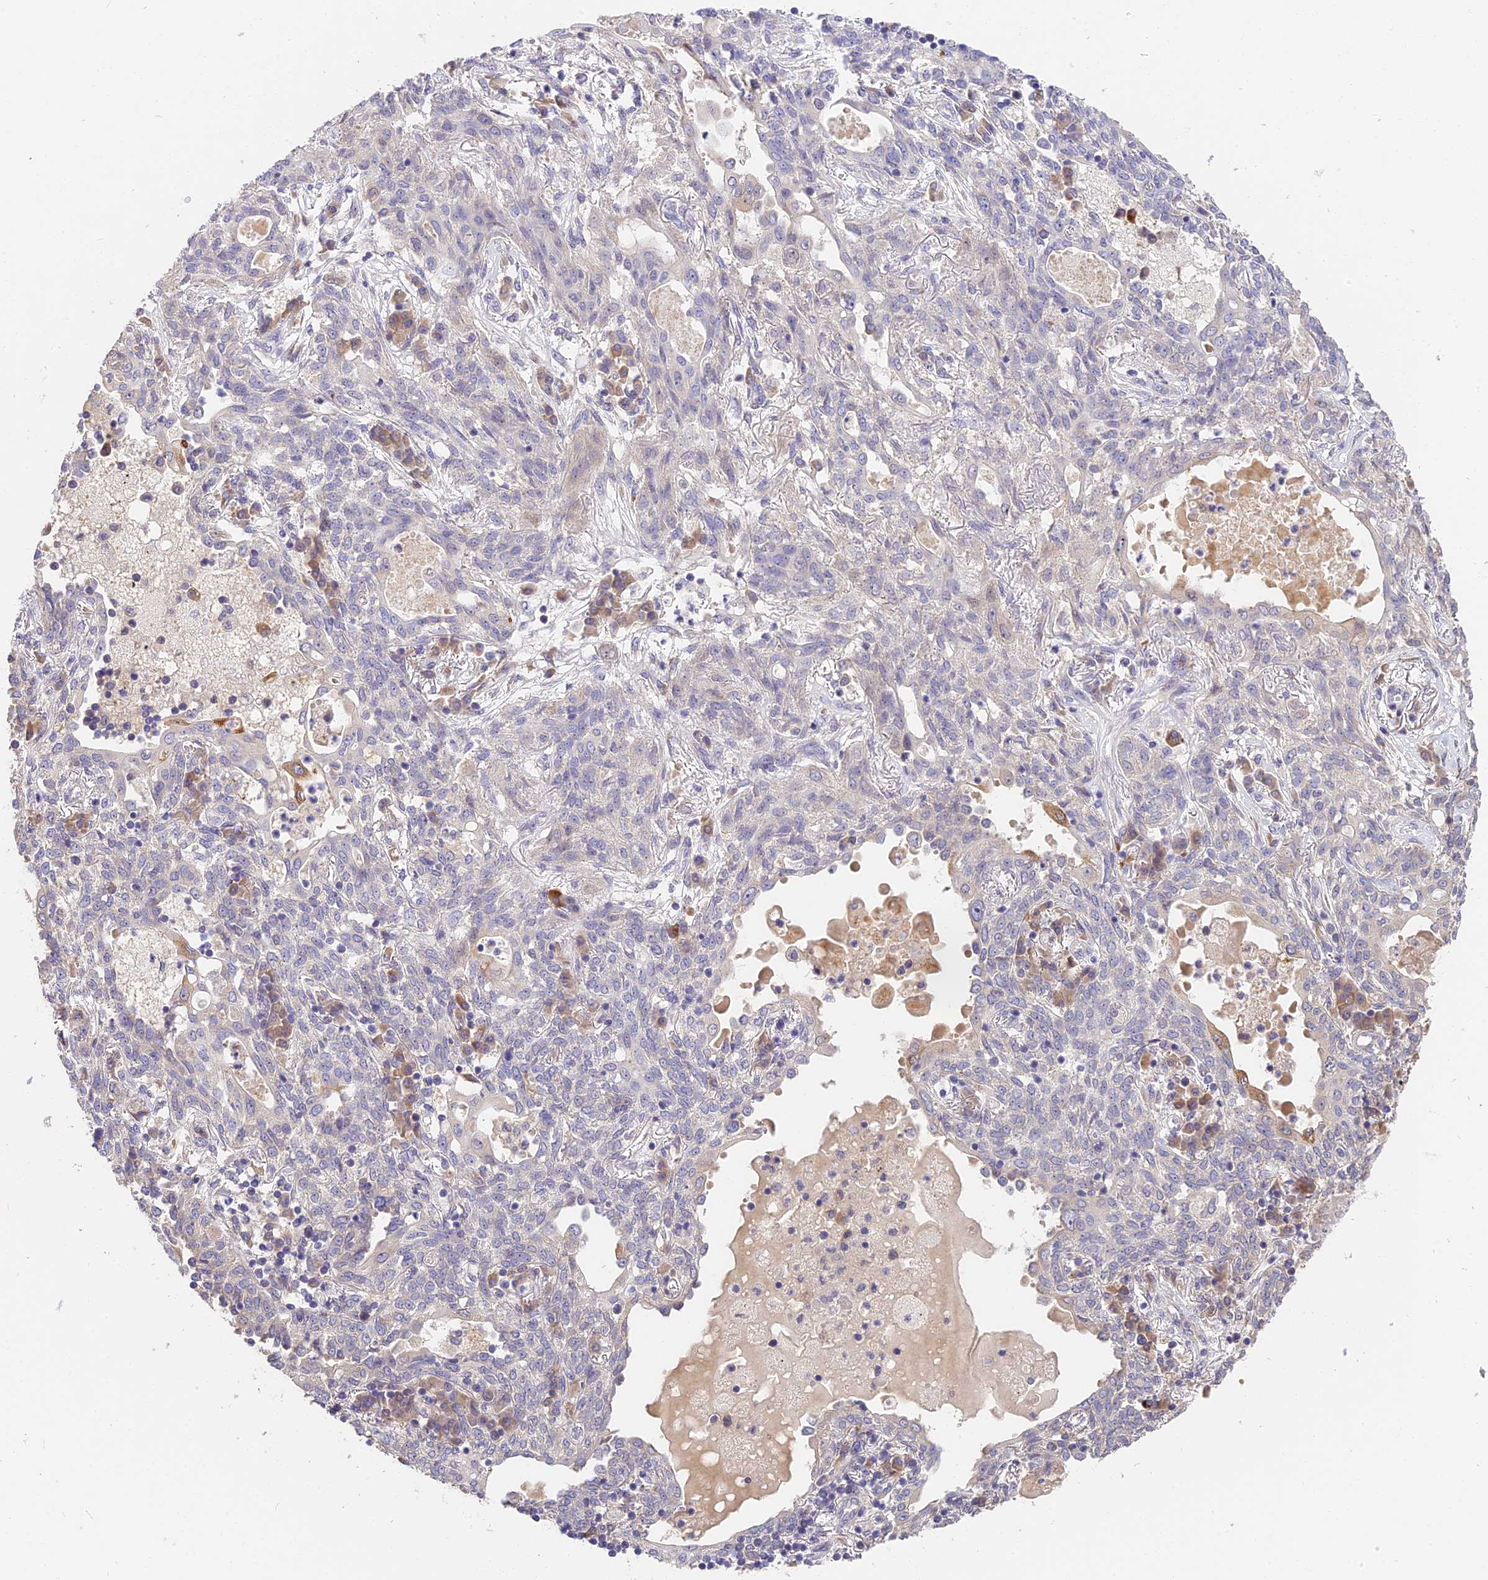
{"staining": {"intensity": "negative", "quantity": "none", "location": "none"}, "tissue": "lung cancer", "cell_type": "Tumor cells", "image_type": "cancer", "snomed": [{"axis": "morphology", "description": "Squamous cell carcinoma, NOS"}, {"axis": "topography", "description": "Lung"}], "caption": "The histopathology image displays no staining of tumor cells in lung cancer.", "gene": "BSCL2", "patient": {"sex": "female", "age": 70}}